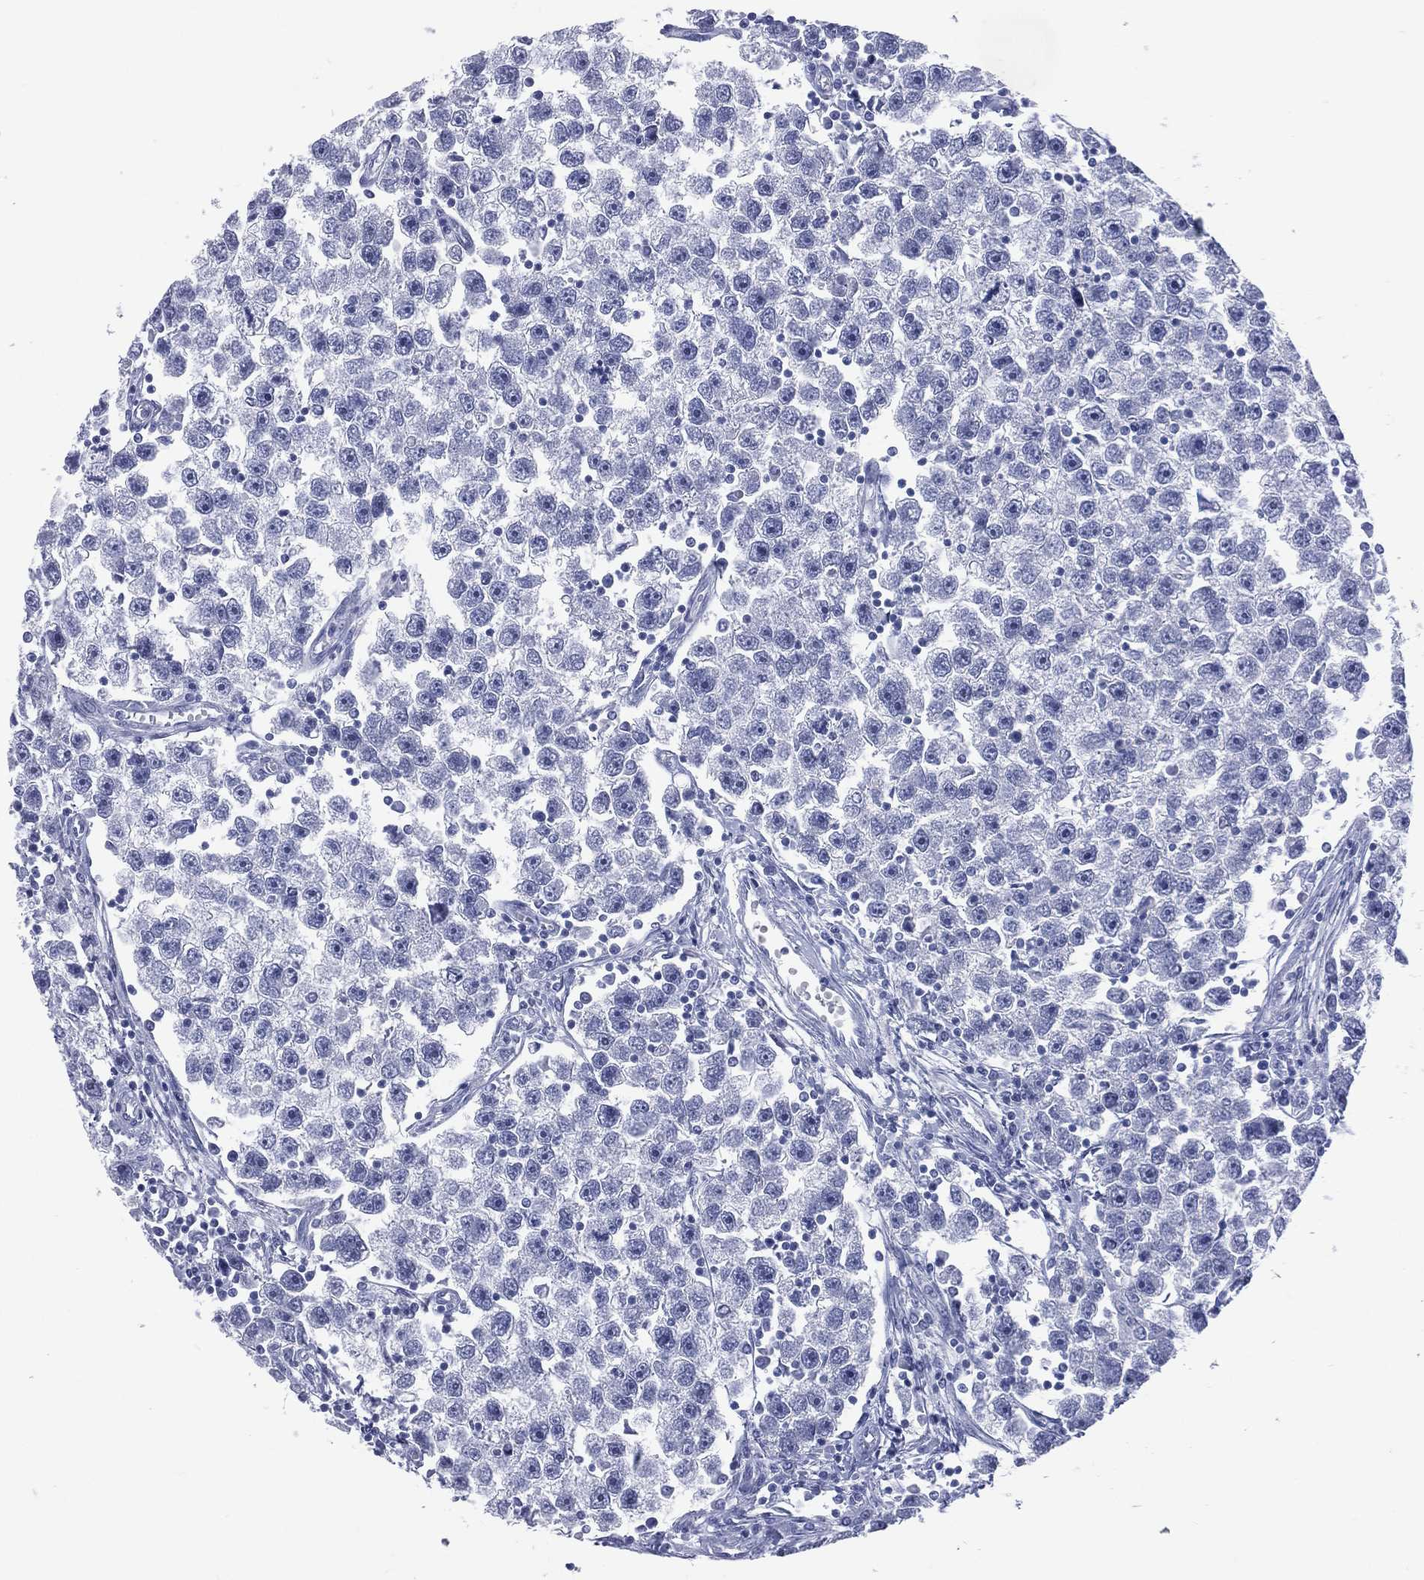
{"staining": {"intensity": "negative", "quantity": "none", "location": "none"}, "tissue": "testis cancer", "cell_type": "Tumor cells", "image_type": "cancer", "snomed": [{"axis": "morphology", "description": "Seminoma, NOS"}, {"axis": "topography", "description": "Testis"}], "caption": "The immunohistochemistry (IHC) image has no significant positivity in tumor cells of testis cancer tissue. (Stains: DAB immunohistochemistry with hematoxylin counter stain, Microscopy: brightfield microscopy at high magnification).", "gene": "CYLC1", "patient": {"sex": "male", "age": 30}}